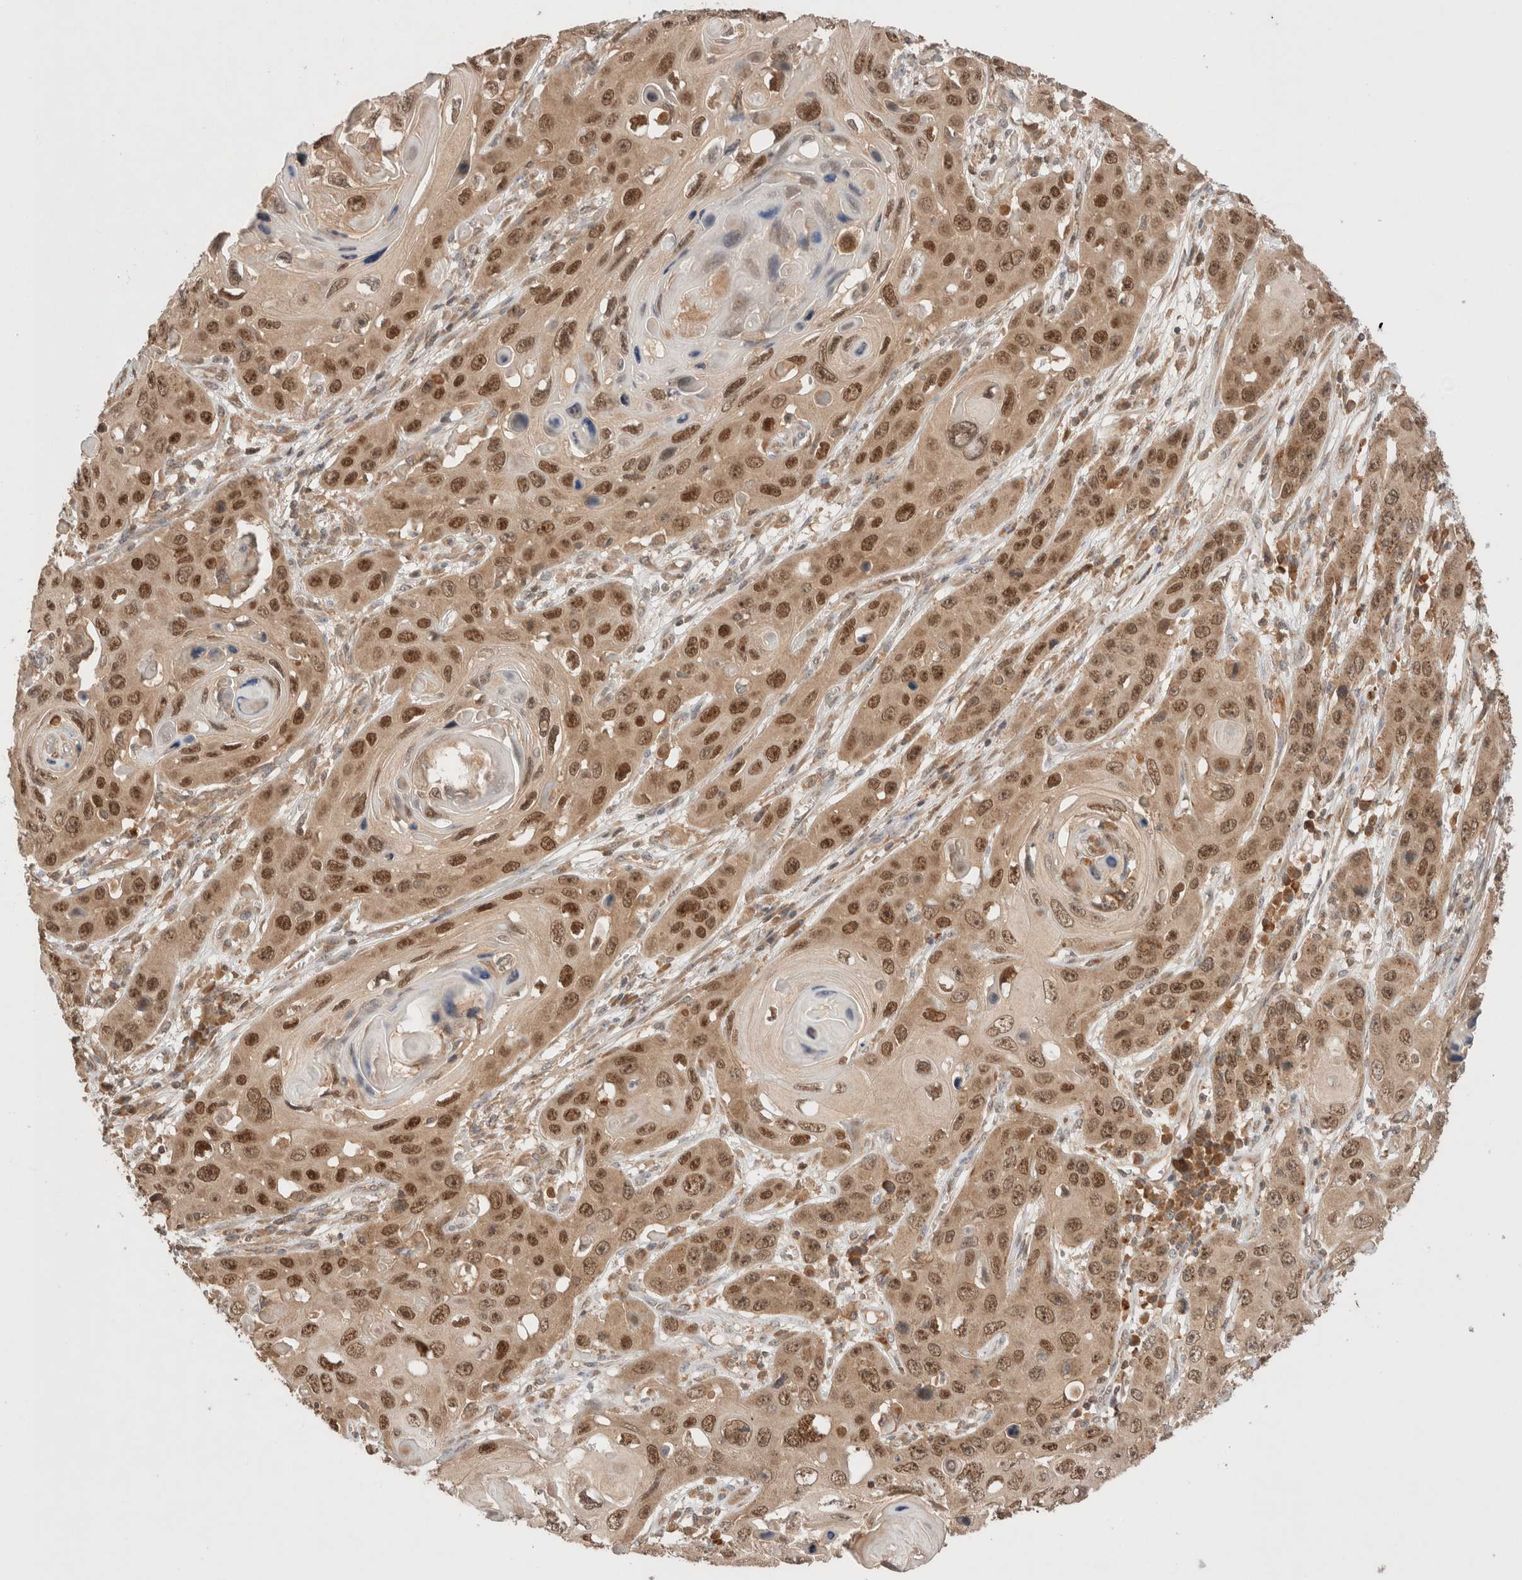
{"staining": {"intensity": "moderate", "quantity": ">75%", "location": "cytoplasmic/membranous,nuclear"}, "tissue": "skin cancer", "cell_type": "Tumor cells", "image_type": "cancer", "snomed": [{"axis": "morphology", "description": "Squamous cell carcinoma, NOS"}, {"axis": "topography", "description": "Skin"}], "caption": "Skin cancer (squamous cell carcinoma) tissue shows moderate cytoplasmic/membranous and nuclear staining in about >75% of tumor cells (IHC, brightfield microscopy, high magnification).", "gene": "CARNMT1", "patient": {"sex": "male", "age": 55}}